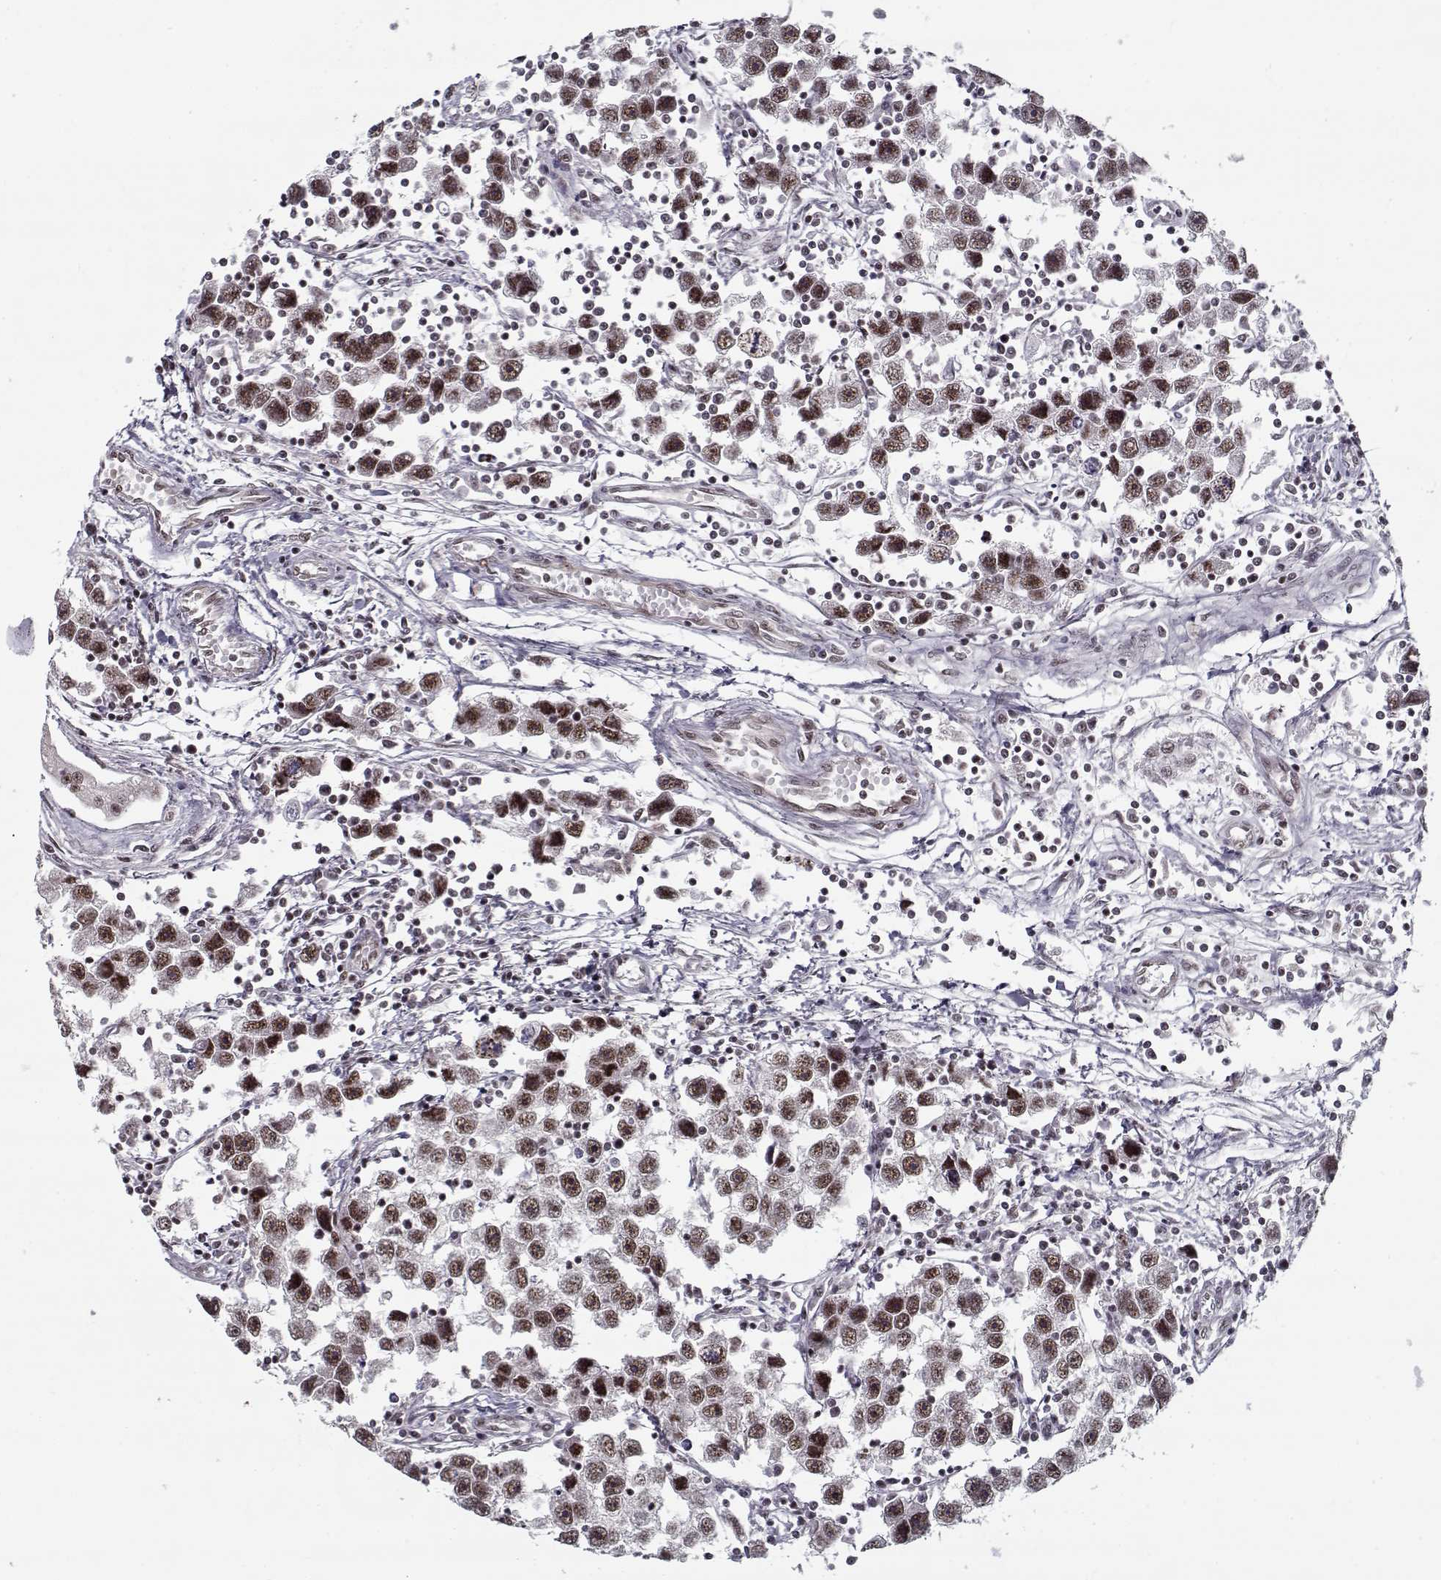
{"staining": {"intensity": "strong", "quantity": "25%-75%", "location": "nuclear"}, "tissue": "testis cancer", "cell_type": "Tumor cells", "image_type": "cancer", "snomed": [{"axis": "morphology", "description": "Seminoma, NOS"}, {"axis": "topography", "description": "Testis"}], "caption": "Testis cancer stained for a protein reveals strong nuclear positivity in tumor cells.", "gene": "TESPA1", "patient": {"sex": "male", "age": 30}}